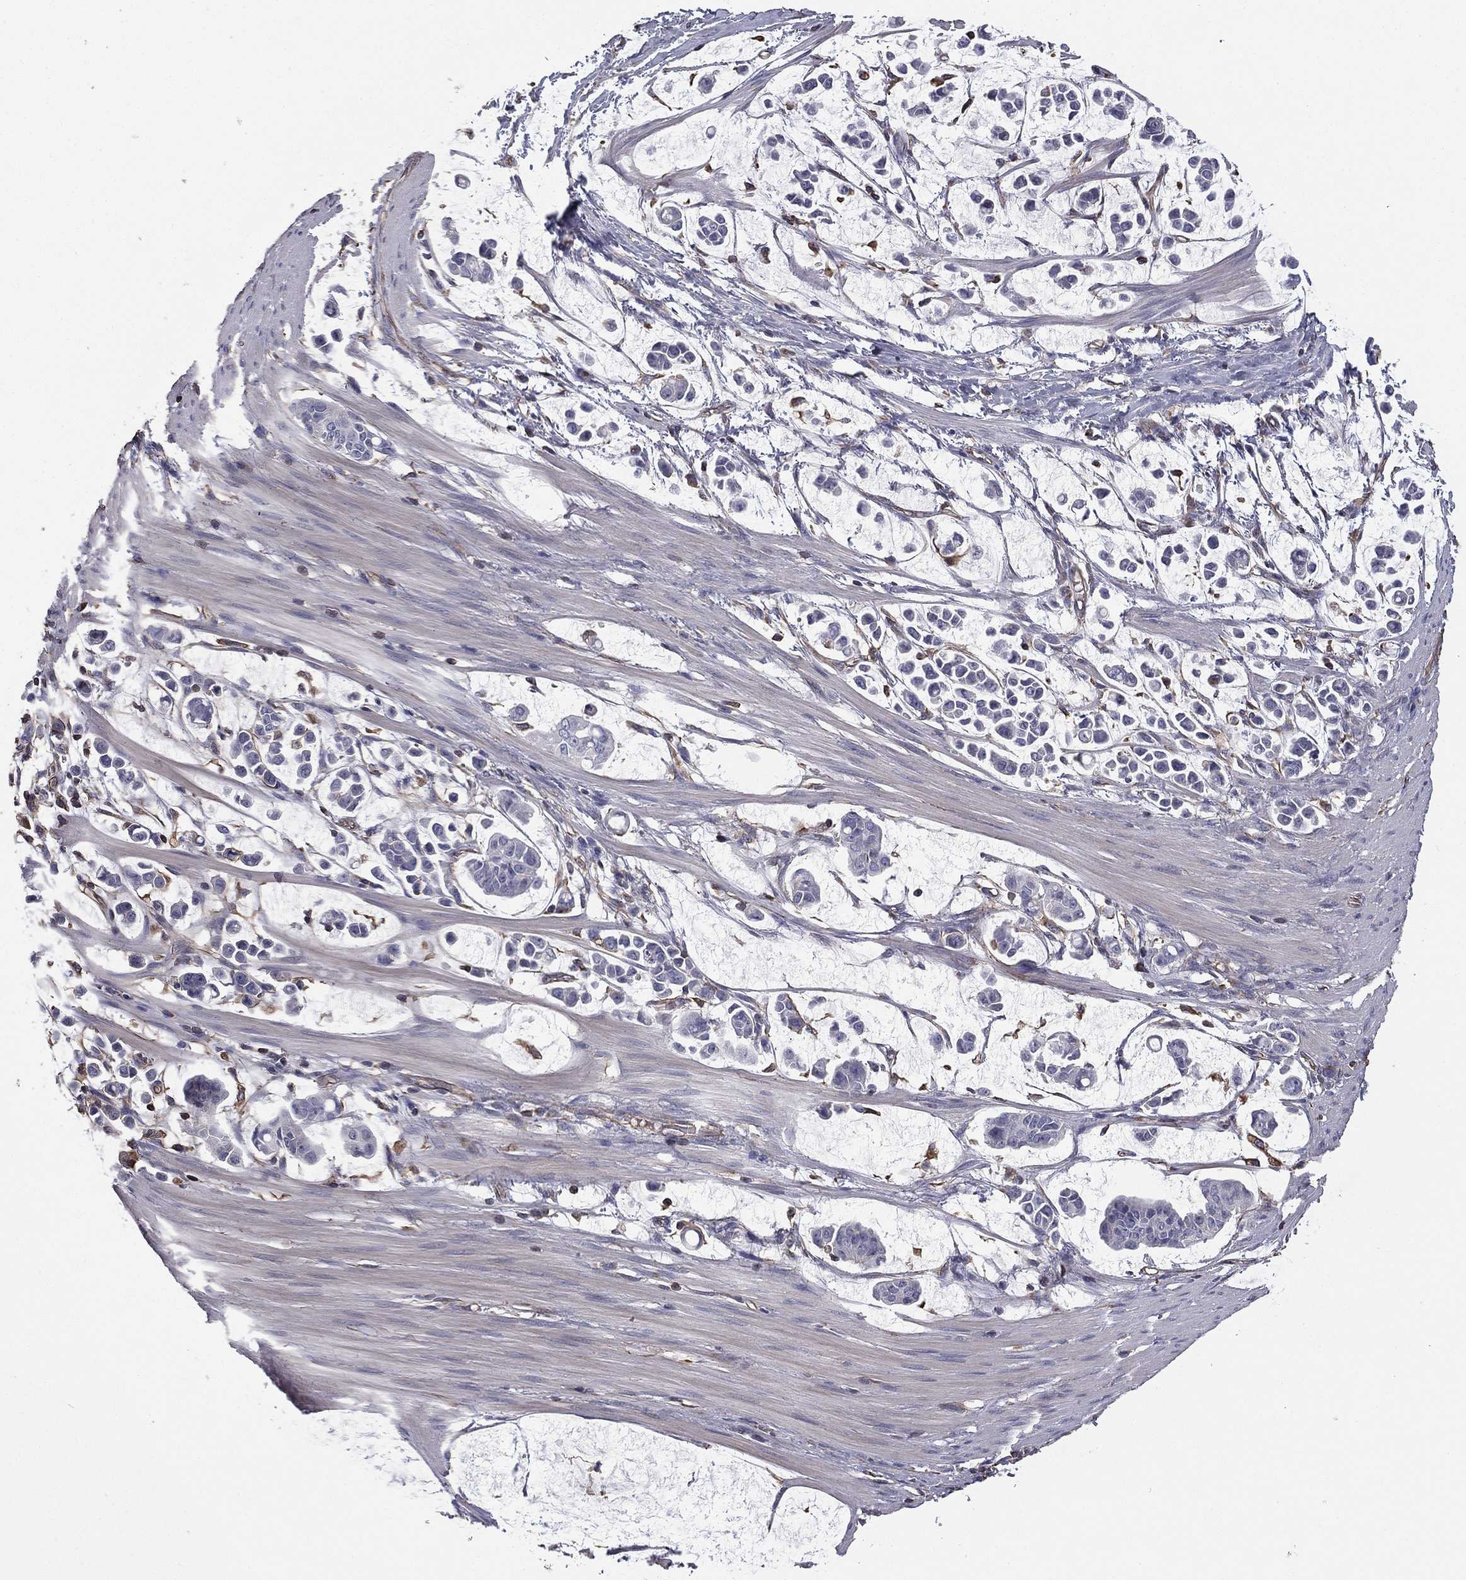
{"staining": {"intensity": "negative", "quantity": "none", "location": "none"}, "tissue": "stomach cancer", "cell_type": "Tumor cells", "image_type": "cancer", "snomed": [{"axis": "morphology", "description": "Adenocarcinoma, NOS"}, {"axis": "topography", "description": "Stomach"}], "caption": "Immunohistochemical staining of human stomach cancer (adenocarcinoma) displays no significant positivity in tumor cells.", "gene": "SCUBE1", "patient": {"sex": "male", "age": 82}}